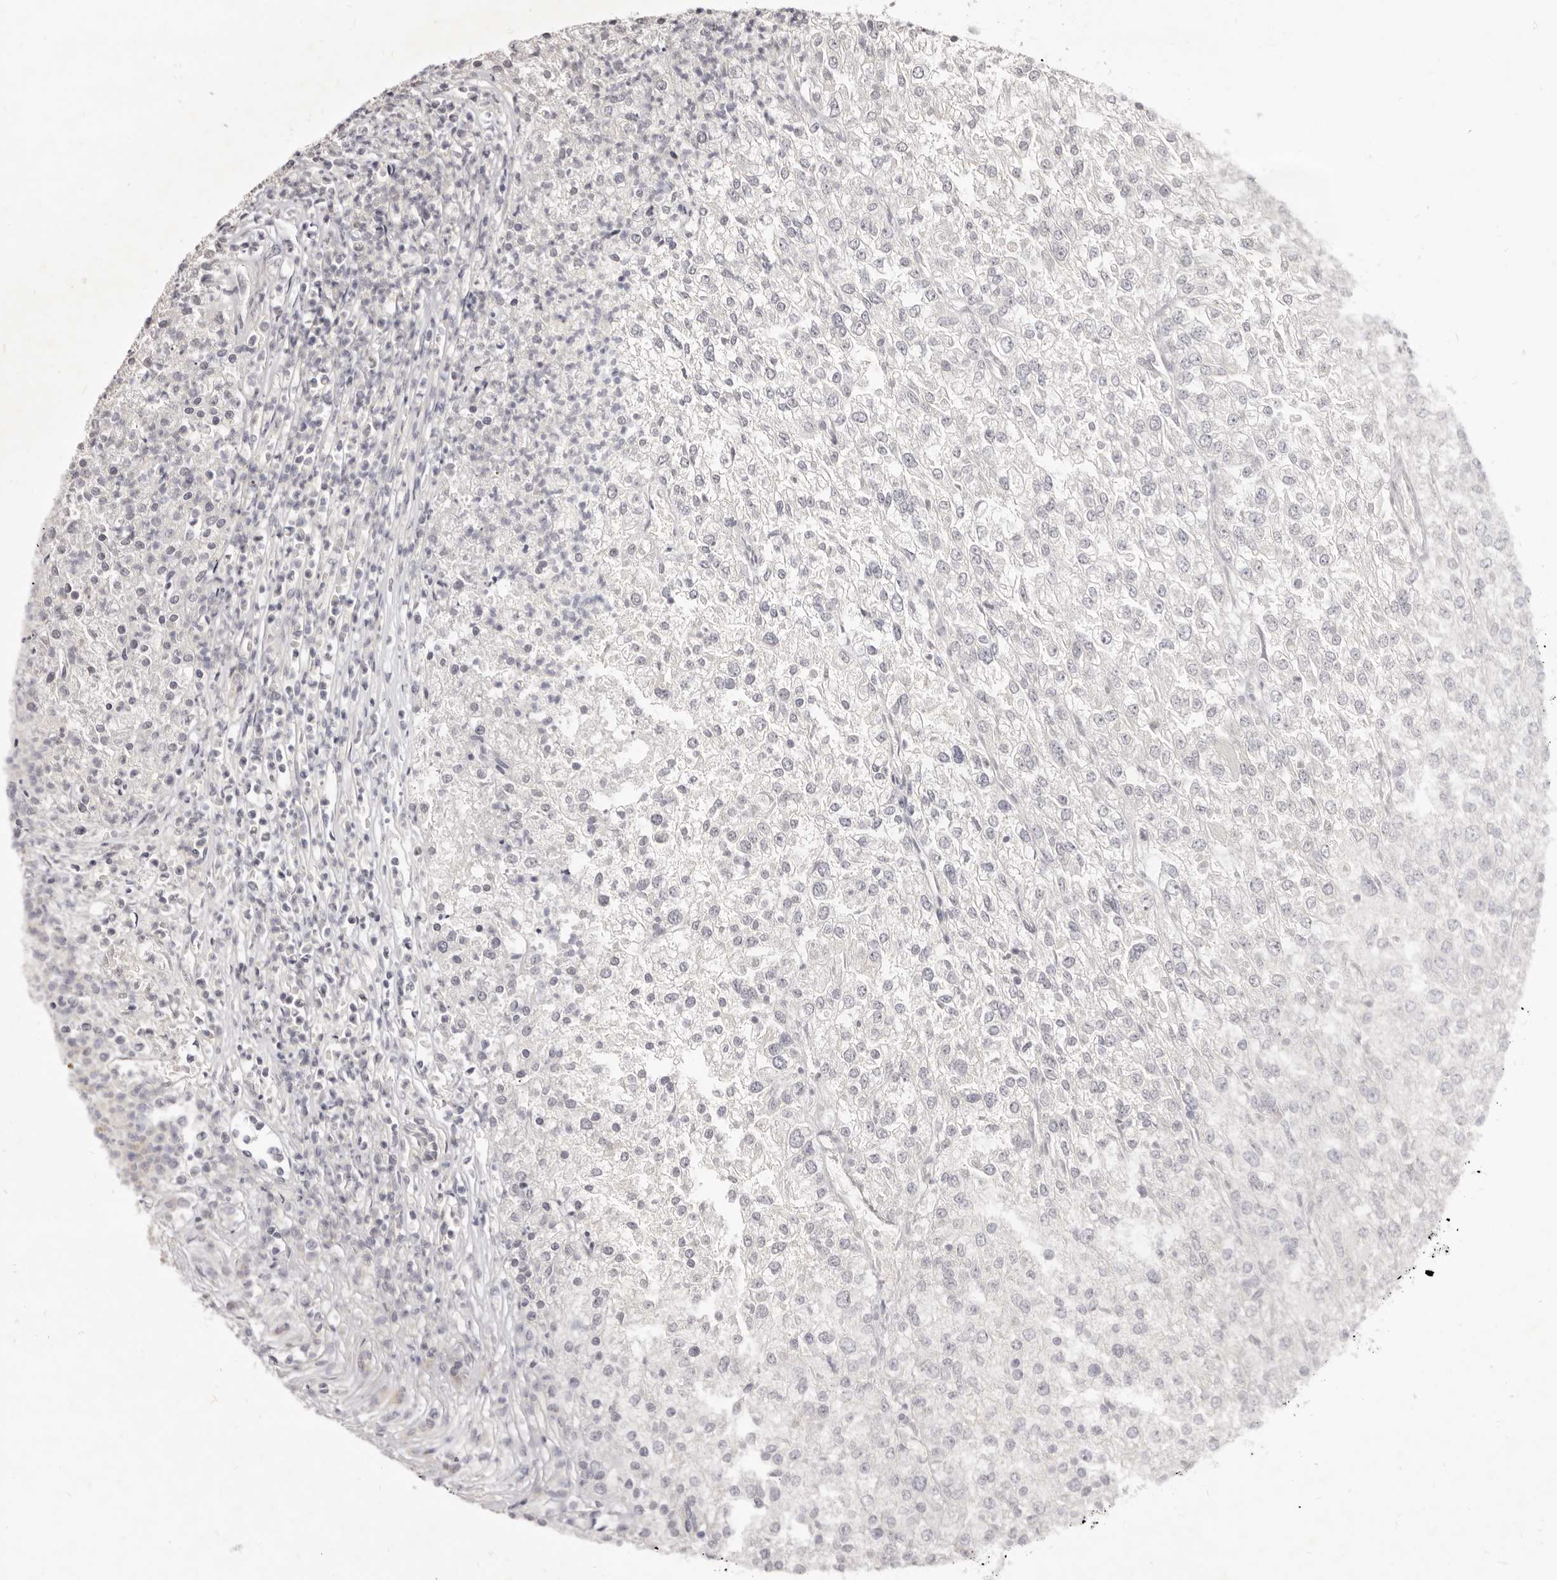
{"staining": {"intensity": "negative", "quantity": "none", "location": "none"}, "tissue": "renal cancer", "cell_type": "Tumor cells", "image_type": "cancer", "snomed": [{"axis": "morphology", "description": "Adenocarcinoma, NOS"}, {"axis": "topography", "description": "Kidney"}], "caption": "This is an immunohistochemistry micrograph of human adenocarcinoma (renal). There is no expression in tumor cells.", "gene": "KIF2B", "patient": {"sex": "female", "age": 54}}